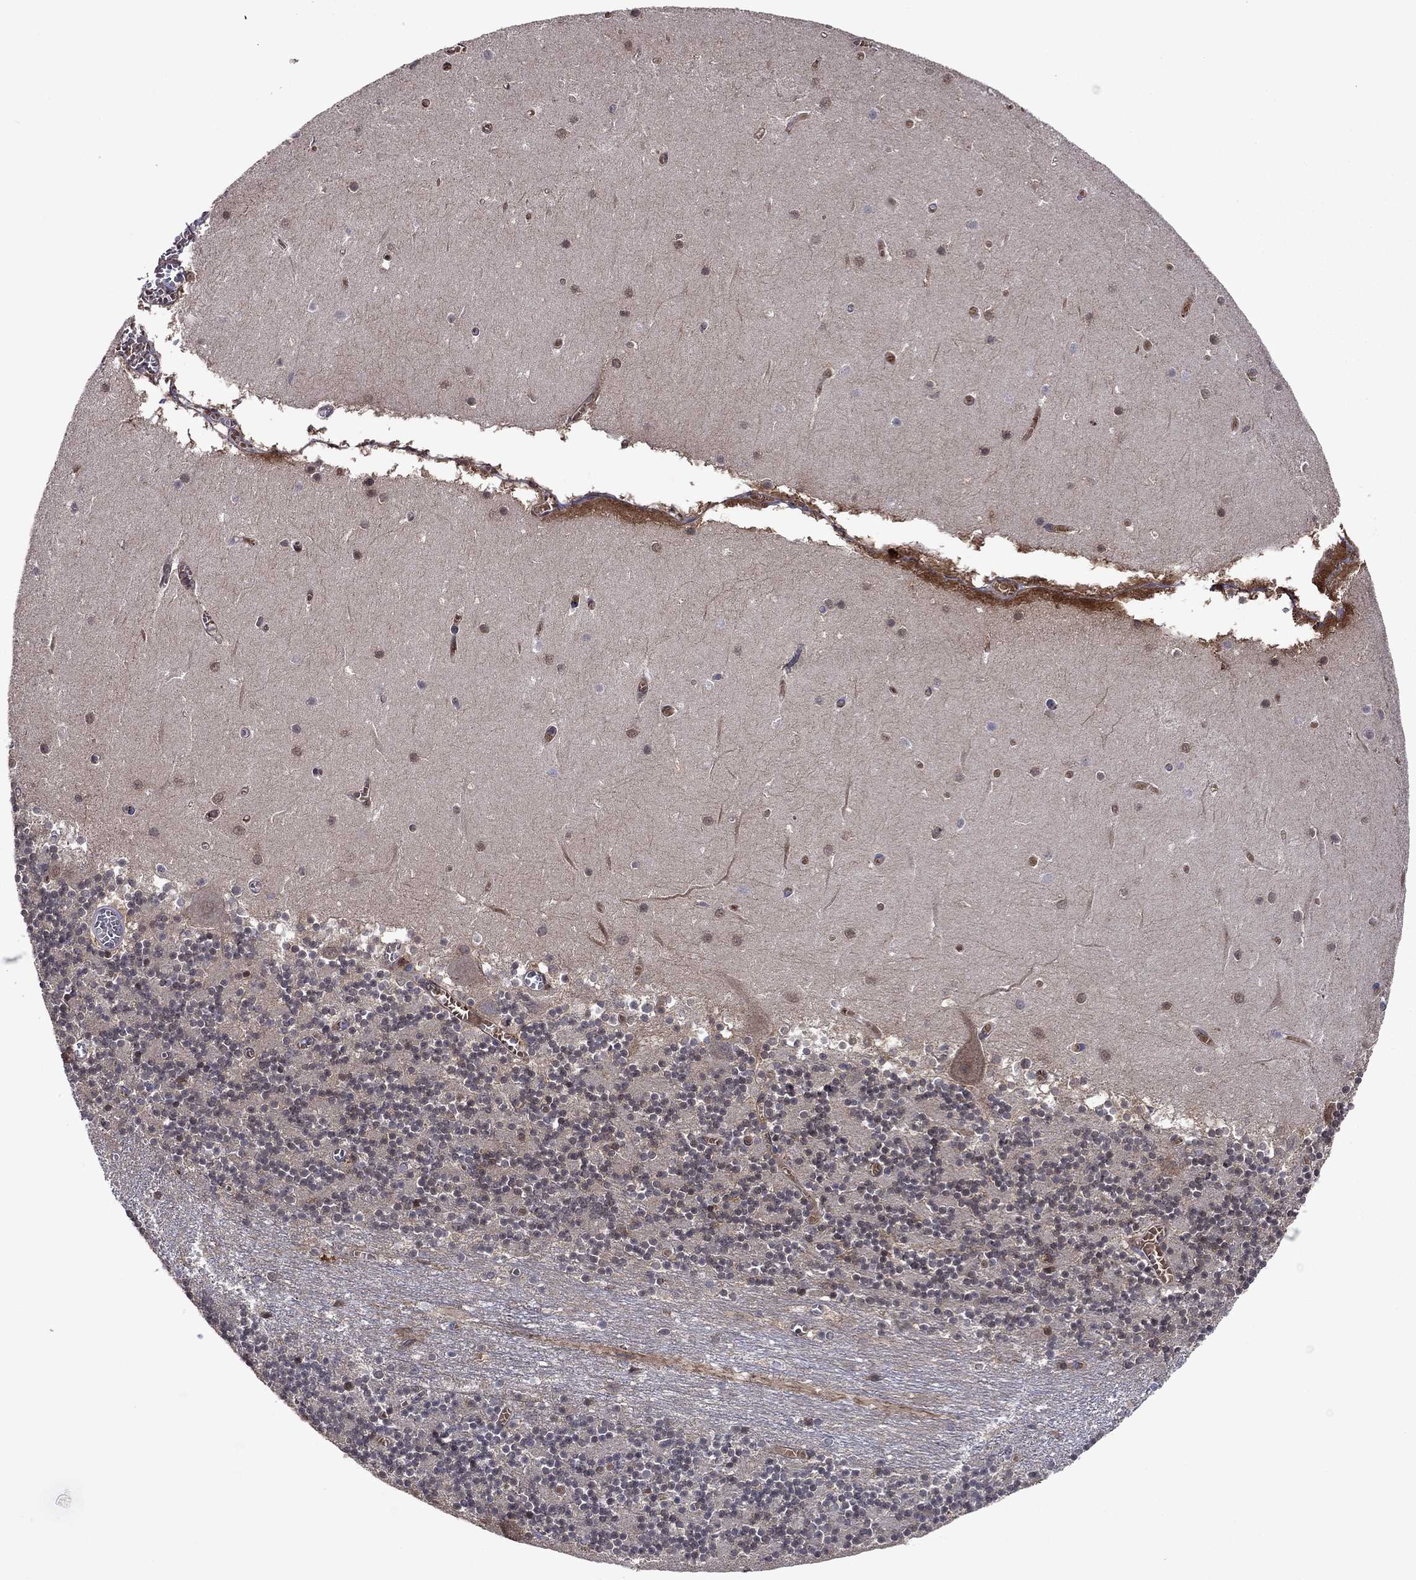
{"staining": {"intensity": "negative", "quantity": "none", "location": "none"}, "tissue": "cerebellum", "cell_type": "Cells in granular layer", "image_type": "normal", "snomed": [{"axis": "morphology", "description": "Normal tissue, NOS"}, {"axis": "topography", "description": "Cerebellum"}], "caption": "The photomicrograph displays no staining of cells in granular layer in unremarkable cerebellum.", "gene": "HPX", "patient": {"sex": "female", "age": 28}}